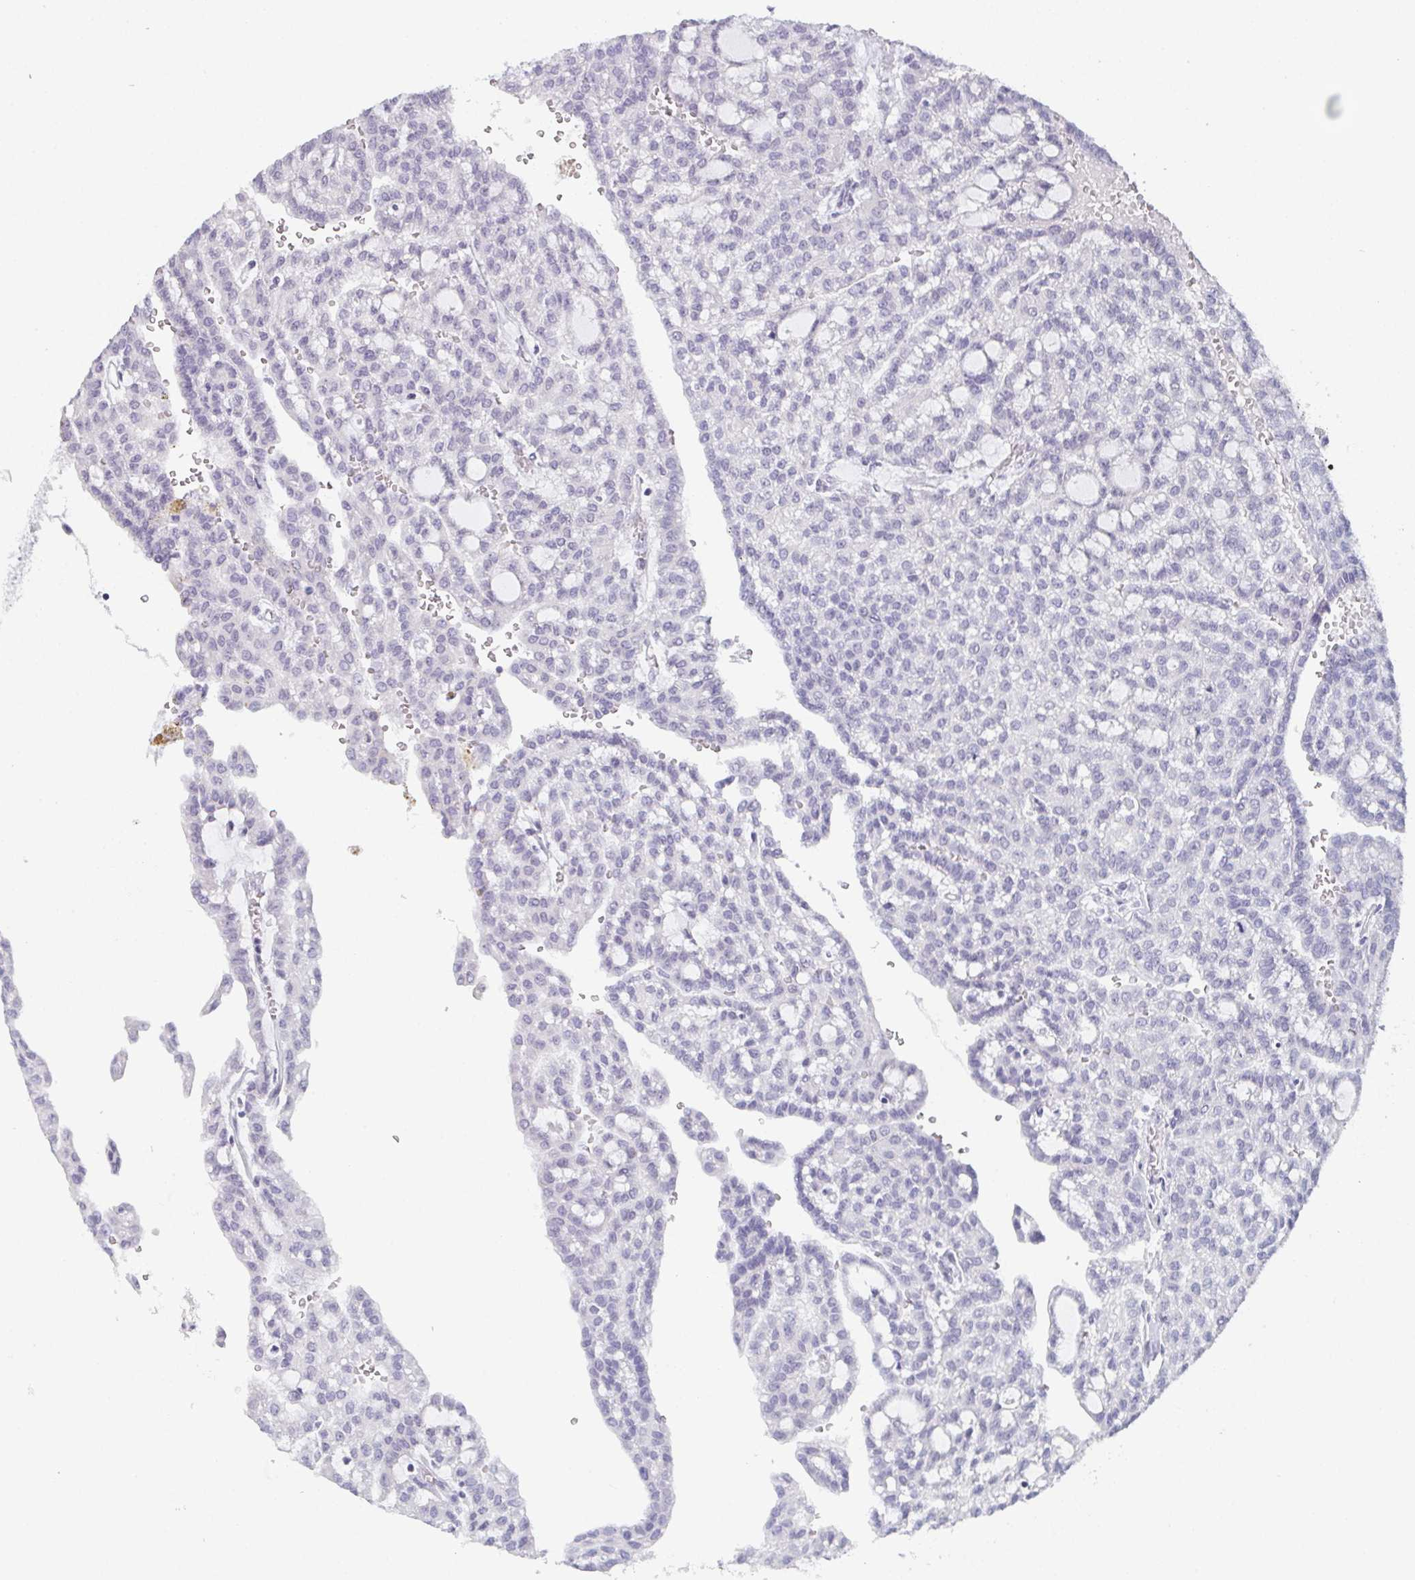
{"staining": {"intensity": "negative", "quantity": "none", "location": "none"}, "tissue": "renal cancer", "cell_type": "Tumor cells", "image_type": "cancer", "snomed": [{"axis": "morphology", "description": "Adenocarcinoma, NOS"}, {"axis": "topography", "description": "Kidney"}], "caption": "Tumor cells are negative for brown protein staining in renal cancer (adenocarcinoma).", "gene": "PYCR3", "patient": {"sex": "male", "age": 63}}